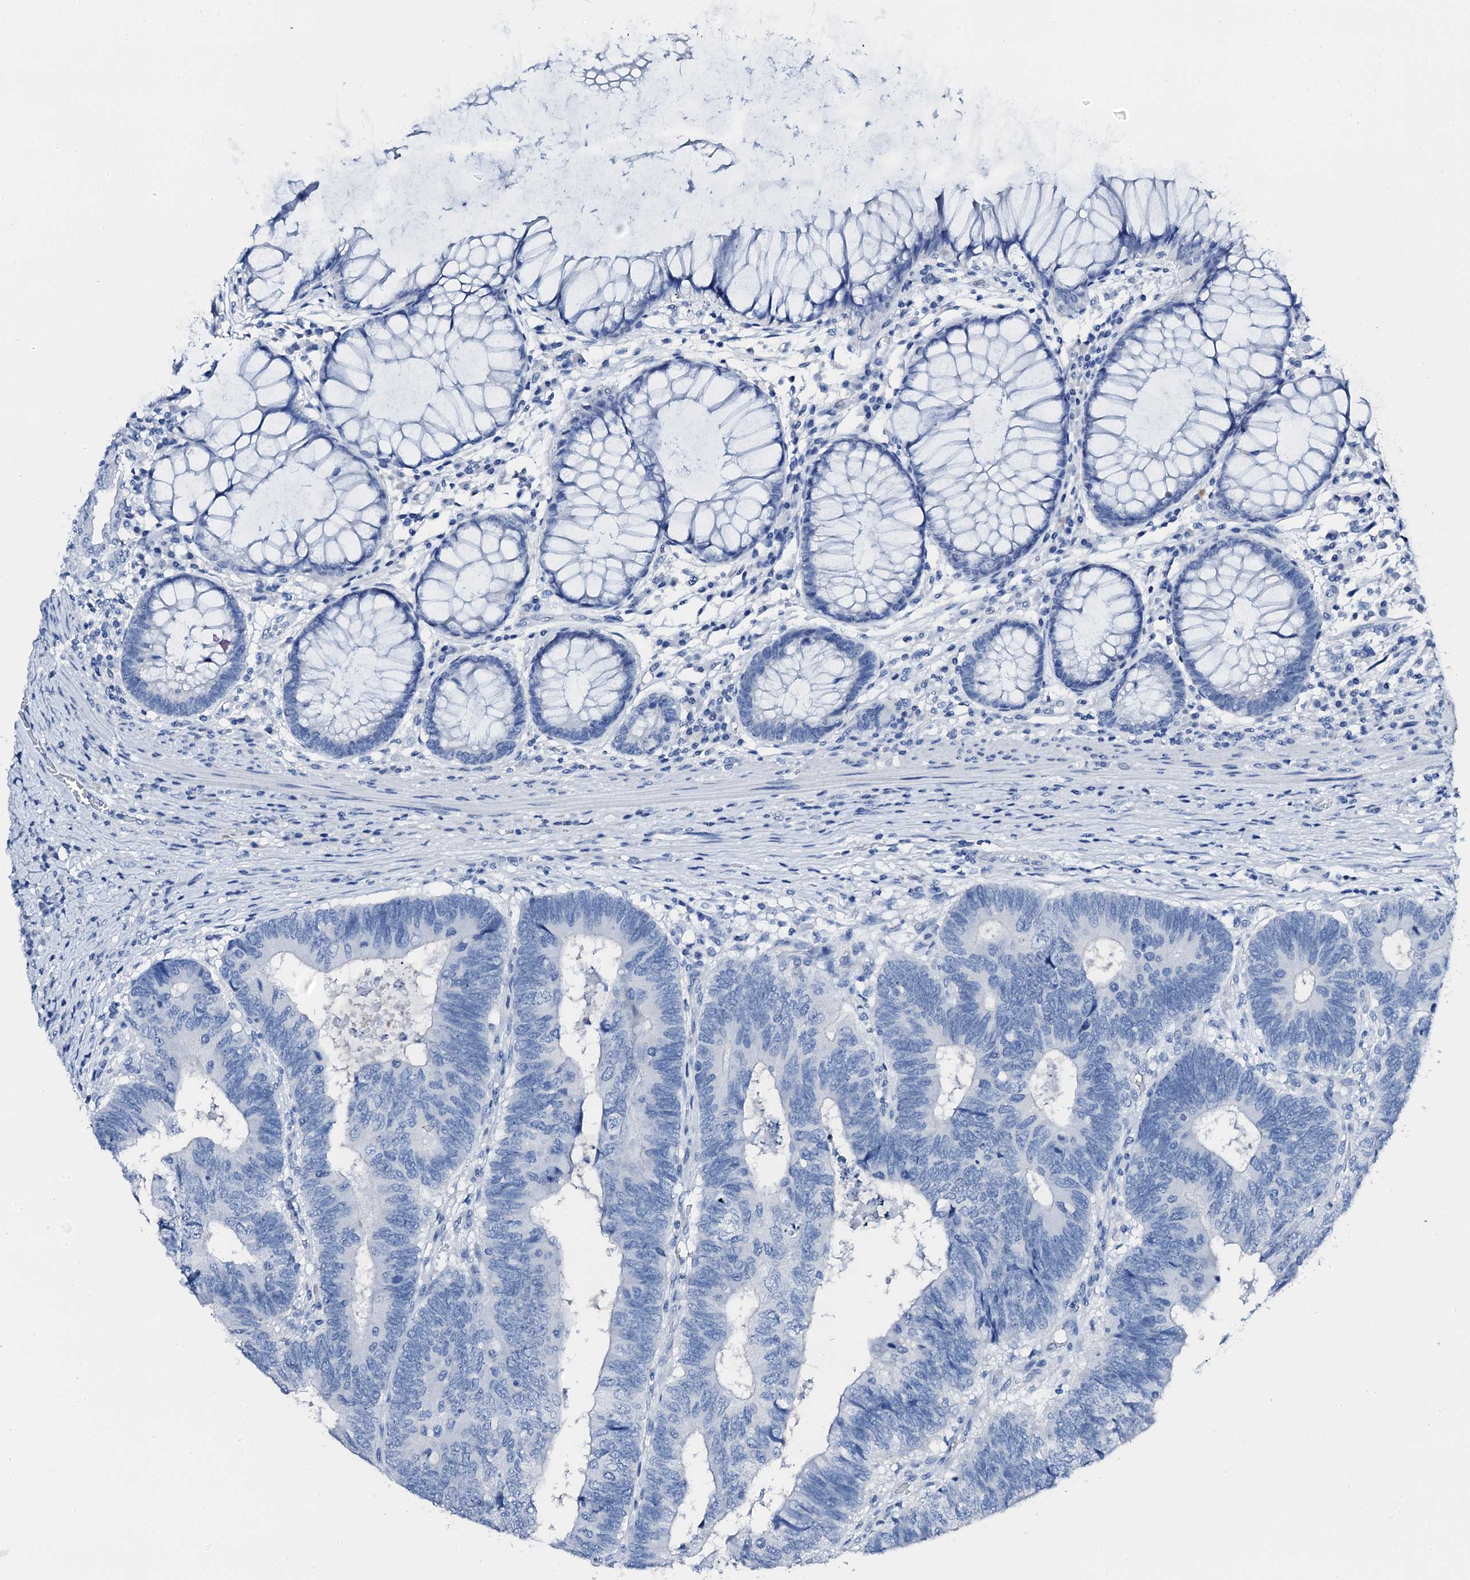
{"staining": {"intensity": "negative", "quantity": "none", "location": "none"}, "tissue": "colorectal cancer", "cell_type": "Tumor cells", "image_type": "cancer", "snomed": [{"axis": "morphology", "description": "Adenocarcinoma, NOS"}, {"axis": "topography", "description": "Colon"}], "caption": "DAB immunohistochemical staining of colorectal cancer shows no significant positivity in tumor cells.", "gene": "PTH", "patient": {"sex": "female", "age": 67}}